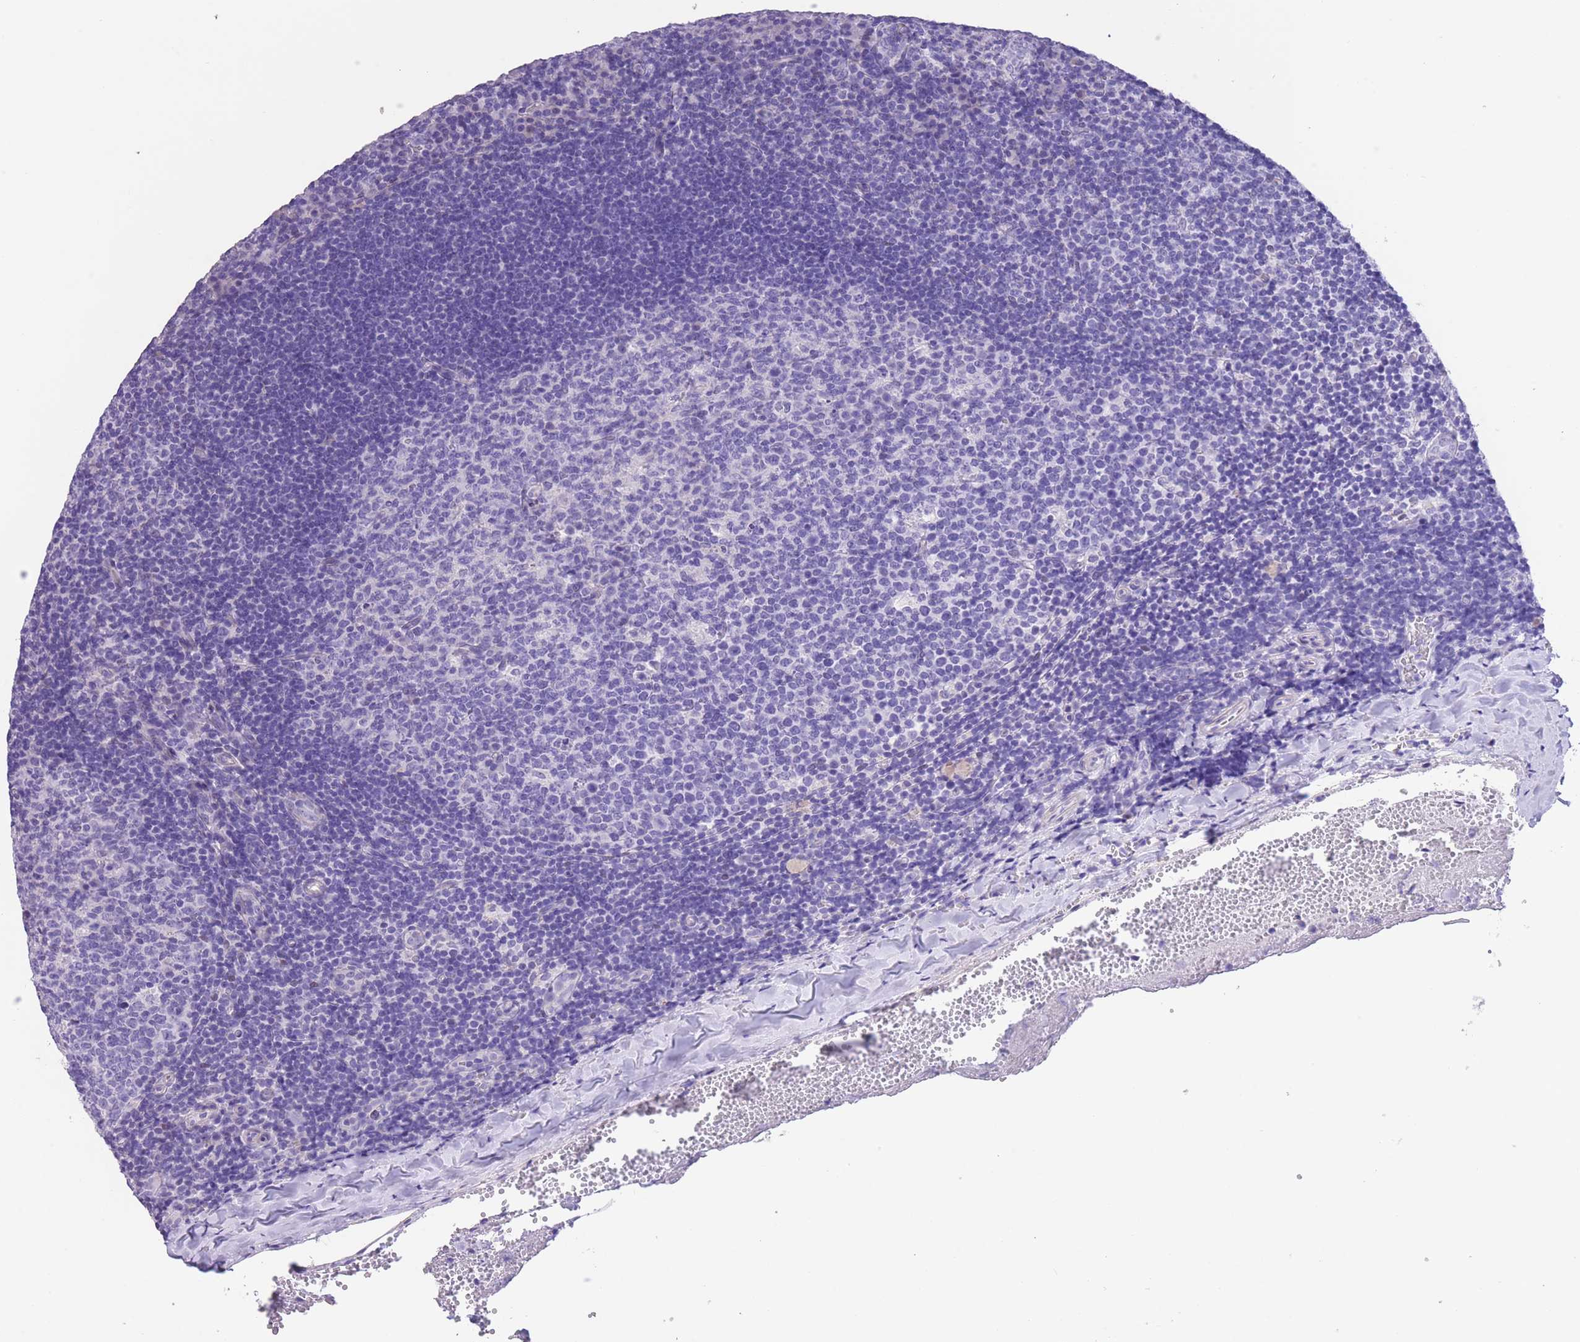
{"staining": {"intensity": "negative", "quantity": "none", "location": "none"}, "tissue": "tonsil", "cell_type": "Germinal center cells", "image_type": "normal", "snomed": [{"axis": "morphology", "description": "Normal tissue, NOS"}, {"axis": "topography", "description": "Tonsil"}], "caption": "Immunohistochemistry (IHC) histopathology image of benign tonsil: human tonsil stained with DAB shows no significant protein positivity in germinal center cells.", "gene": "RAI2", "patient": {"sex": "male", "age": 17}}